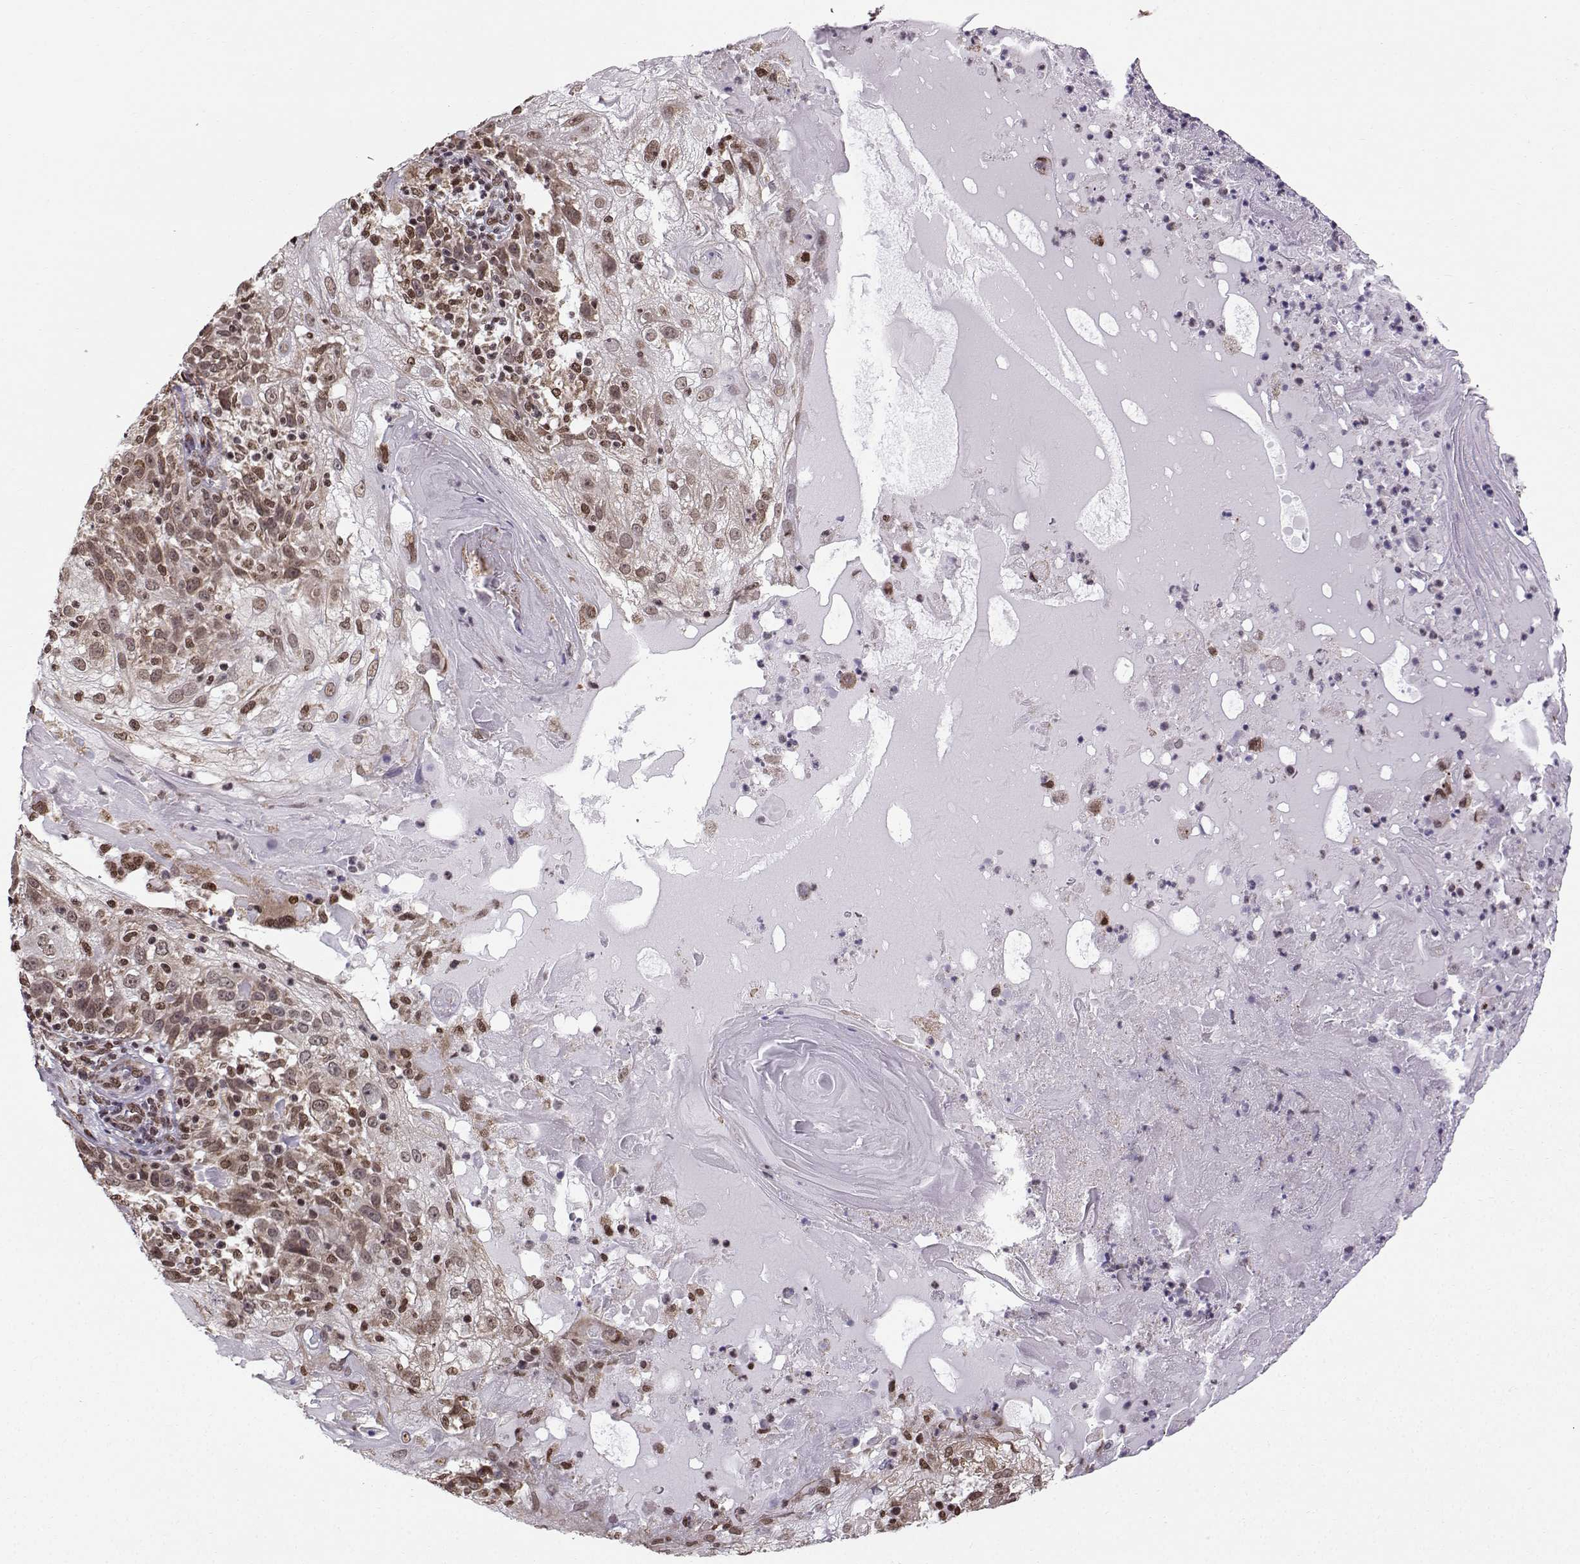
{"staining": {"intensity": "weak", "quantity": ">75%", "location": "nuclear"}, "tissue": "skin cancer", "cell_type": "Tumor cells", "image_type": "cancer", "snomed": [{"axis": "morphology", "description": "Normal tissue, NOS"}, {"axis": "morphology", "description": "Squamous cell carcinoma, NOS"}, {"axis": "topography", "description": "Skin"}], "caption": "Human skin cancer stained with a protein marker exhibits weak staining in tumor cells.", "gene": "EZH1", "patient": {"sex": "female", "age": 83}}